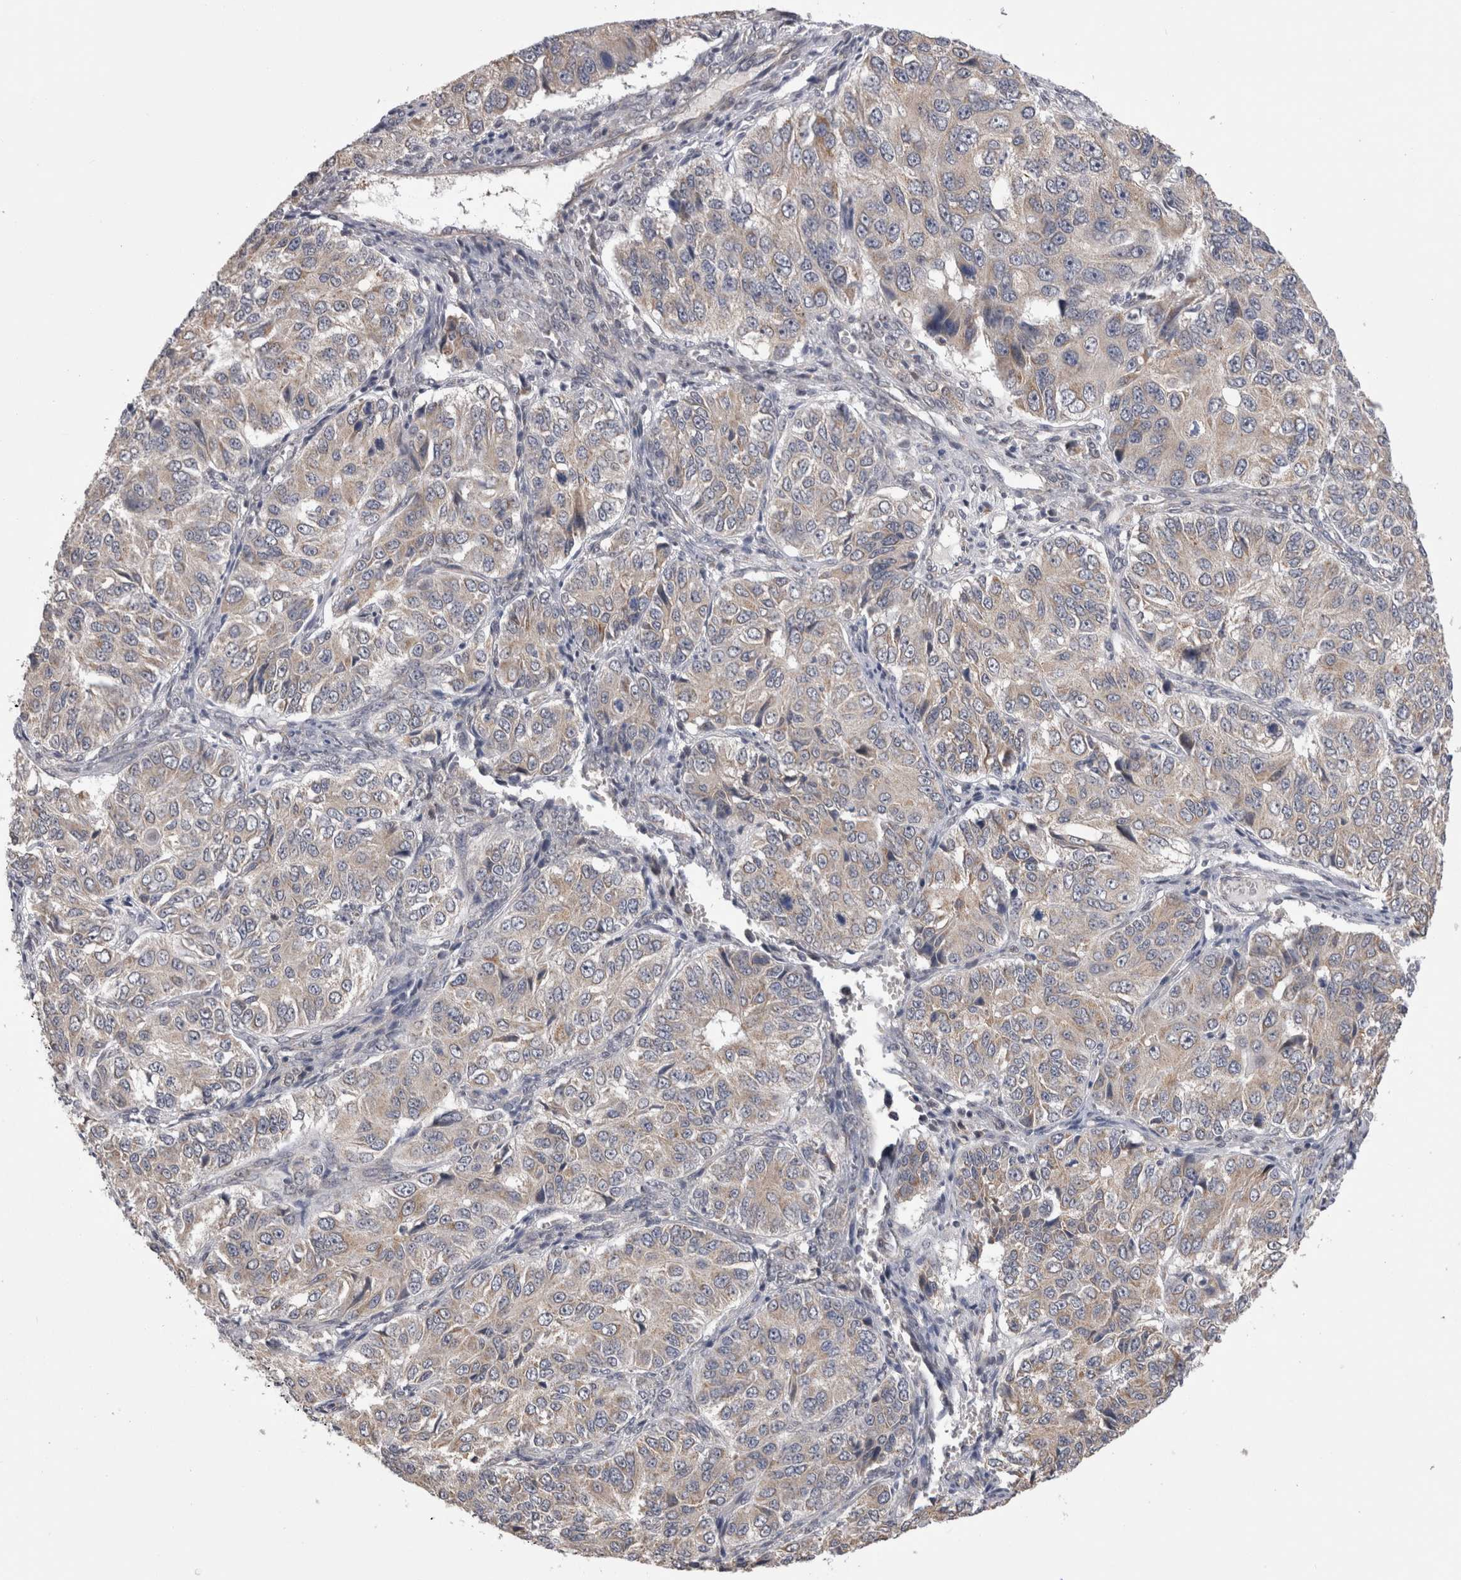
{"staining": {"intensity": "weak", "quantity": "<25%", "location": "cytoplasmic/membranous"}, "tissue": "ovarian cancer", "cell_type": "Tumor cells", "image_type": "cancer", "snomed": [{"axis": "morphology", "description": "Carcinoma, endometroid"}, {"axis": "topography", "description": "Ovary"}], "caption": "IHC image of neoplastic tissue: ovarian cancer (endometroid carcinoma) stained with DAB (3,3'-diaminobenzidine) reveals no significant protein expression in tumor cells.", "gene": "ARHGAP29", "patient": {"sex": "female", "age": 51}}